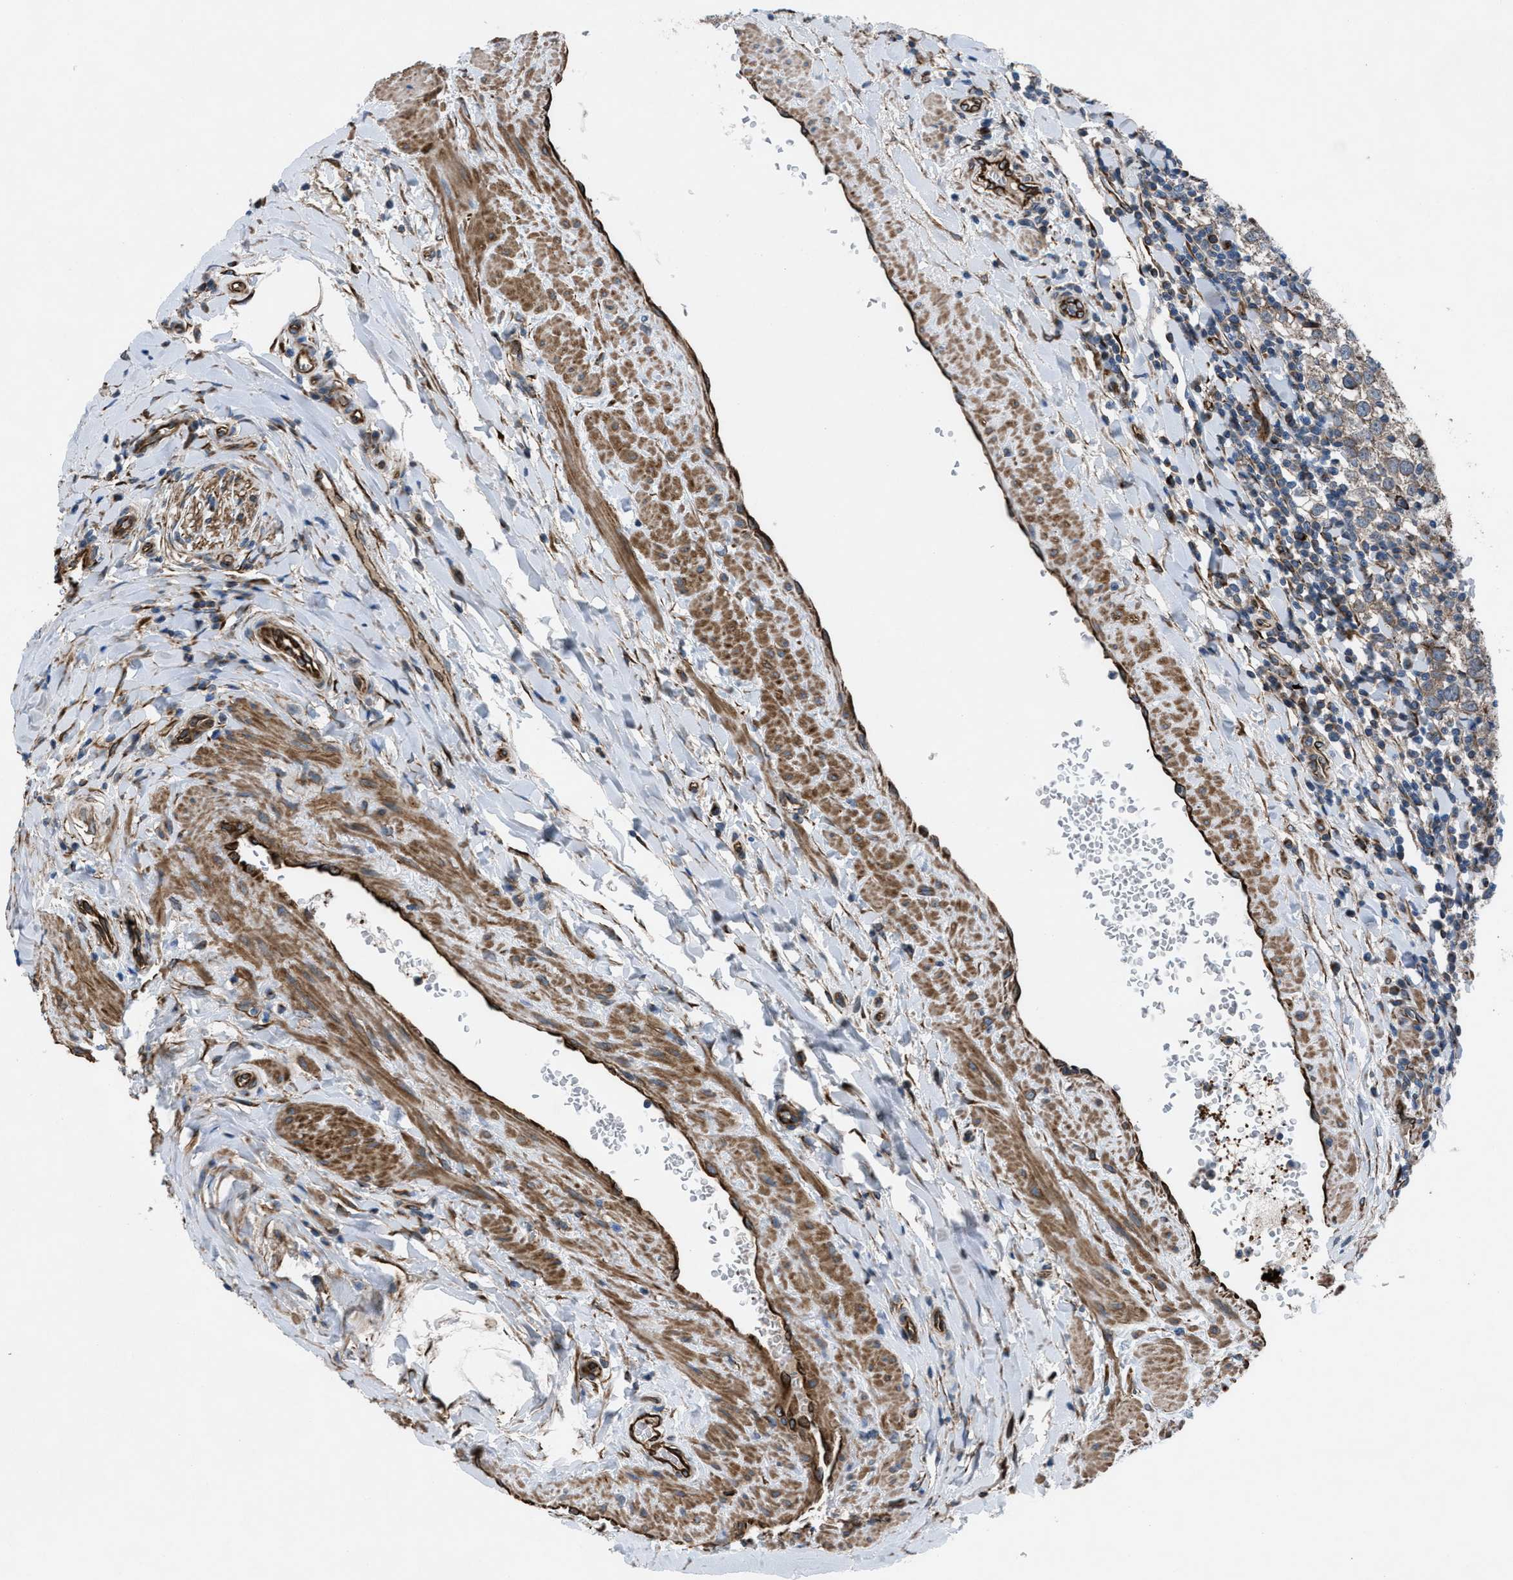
{"staining": {"intensity": "weak", "quantity": ">75%", "location": "cytoplasmic/membranous"}, "tissue": "testis cancer", "cell_type": "Tumor cells", "image_type": "cancer", "snomed": [{"axis": "morphology", "description": "Seminoma, NOS"}, {"axis": "morphology", "description": "Carcinoma, Embryonal, NOS"}, {"axis": "topography", "description": "Testis"}], "caption": "Protein expression analysis of testis seminoma shows weak cytoplasmic/membranous expression in approximately >75% of tumor cells.", "gene": "SLC6A9", "patient": {"sex": "male", "age": 52}}